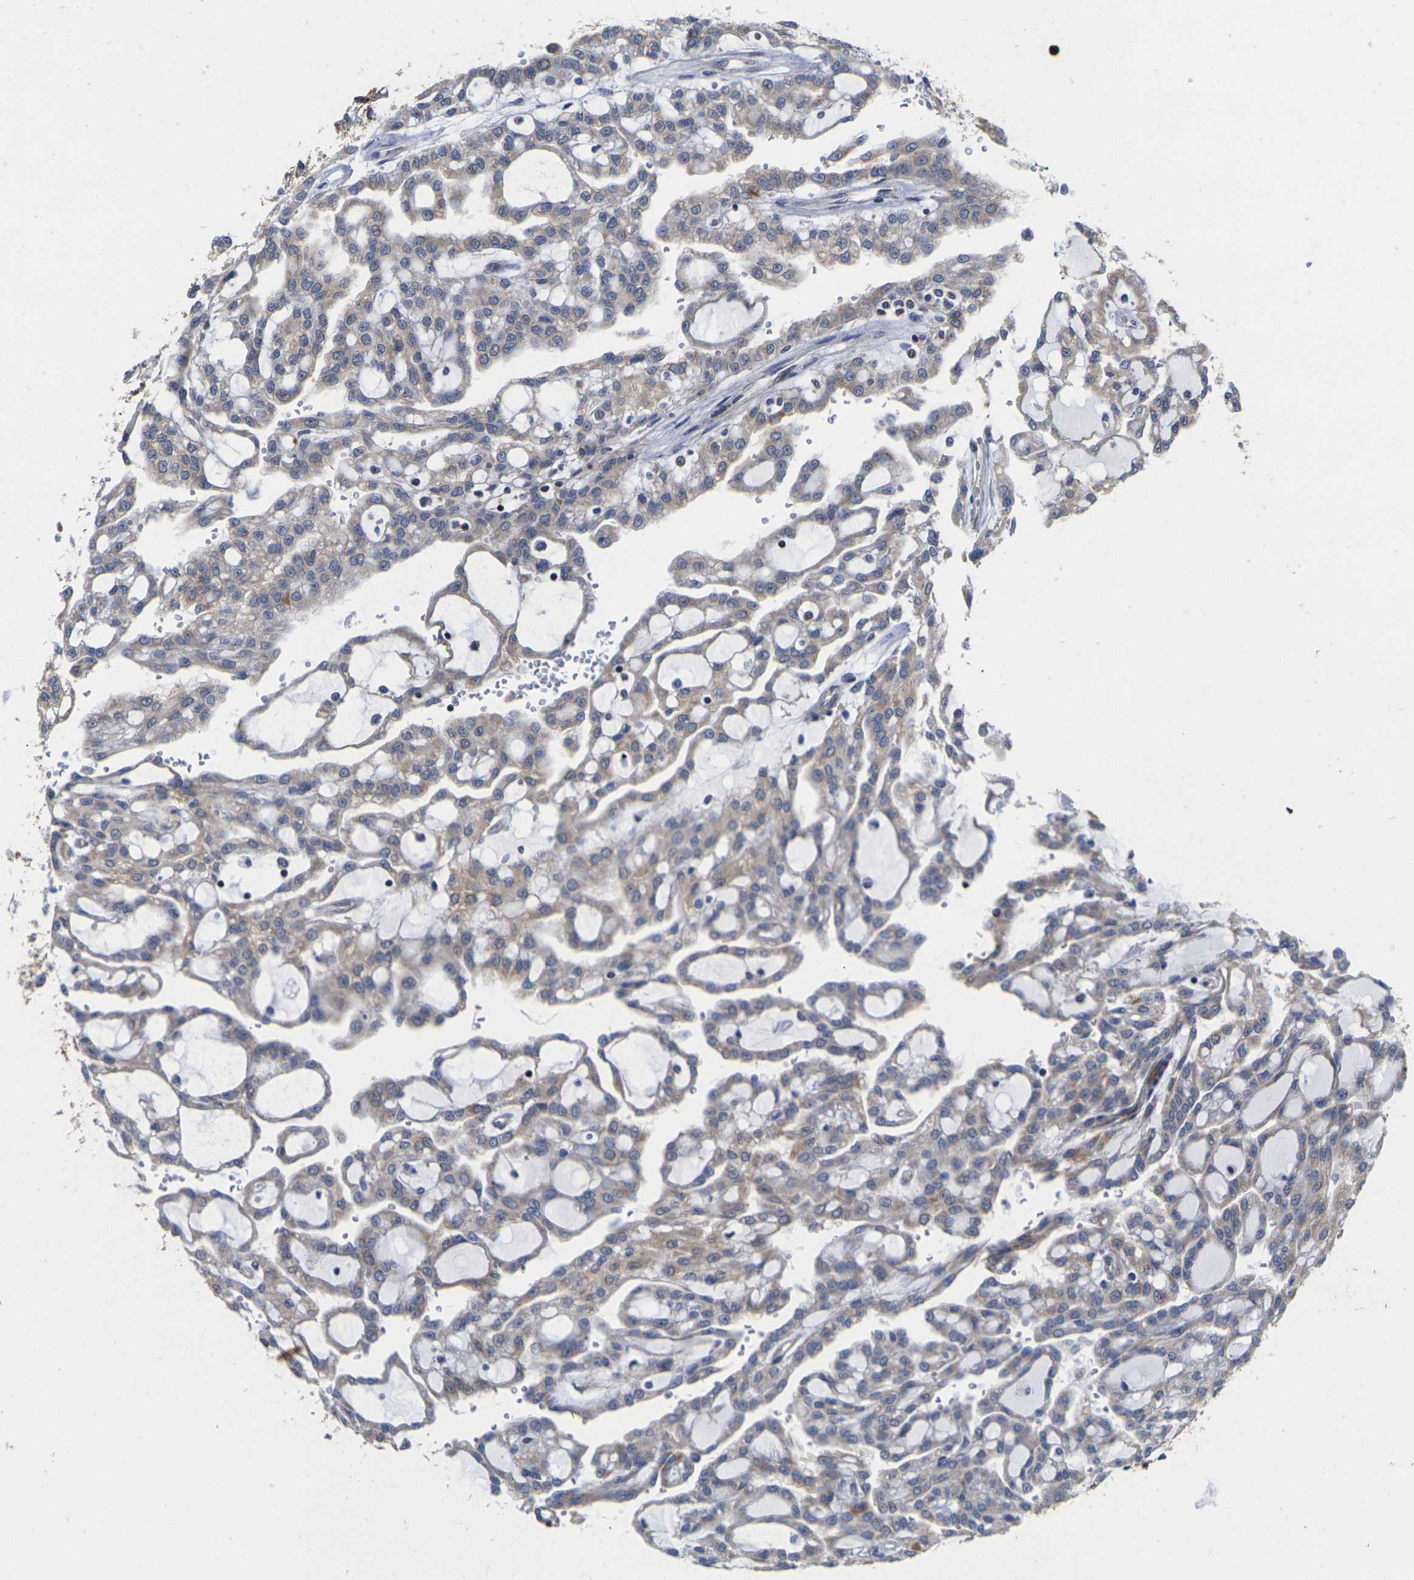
{"staining": {"intensity": "moderate", "quantity": "25%-75%", "location": "cytoplasmic/membranous"}, "tissue": "renal cancer", "cell_type": "Tumor cells", "image_type": "cancer", "snomed": [{"axis": "morphology", "description": "Adenocarcinoma, NOS"}, {"axis": "topography", "description": "Kidney"}], "caption": "Immunohistochemistry (IHC) (DAB) staining of adenocarcinoma (renal) shows moderate cytoplasmic/membranous protein positivity in about 25%-75% of tumor cells.", "gene": "P2RY11", "patient": {"sex": "male", "age": 63}}